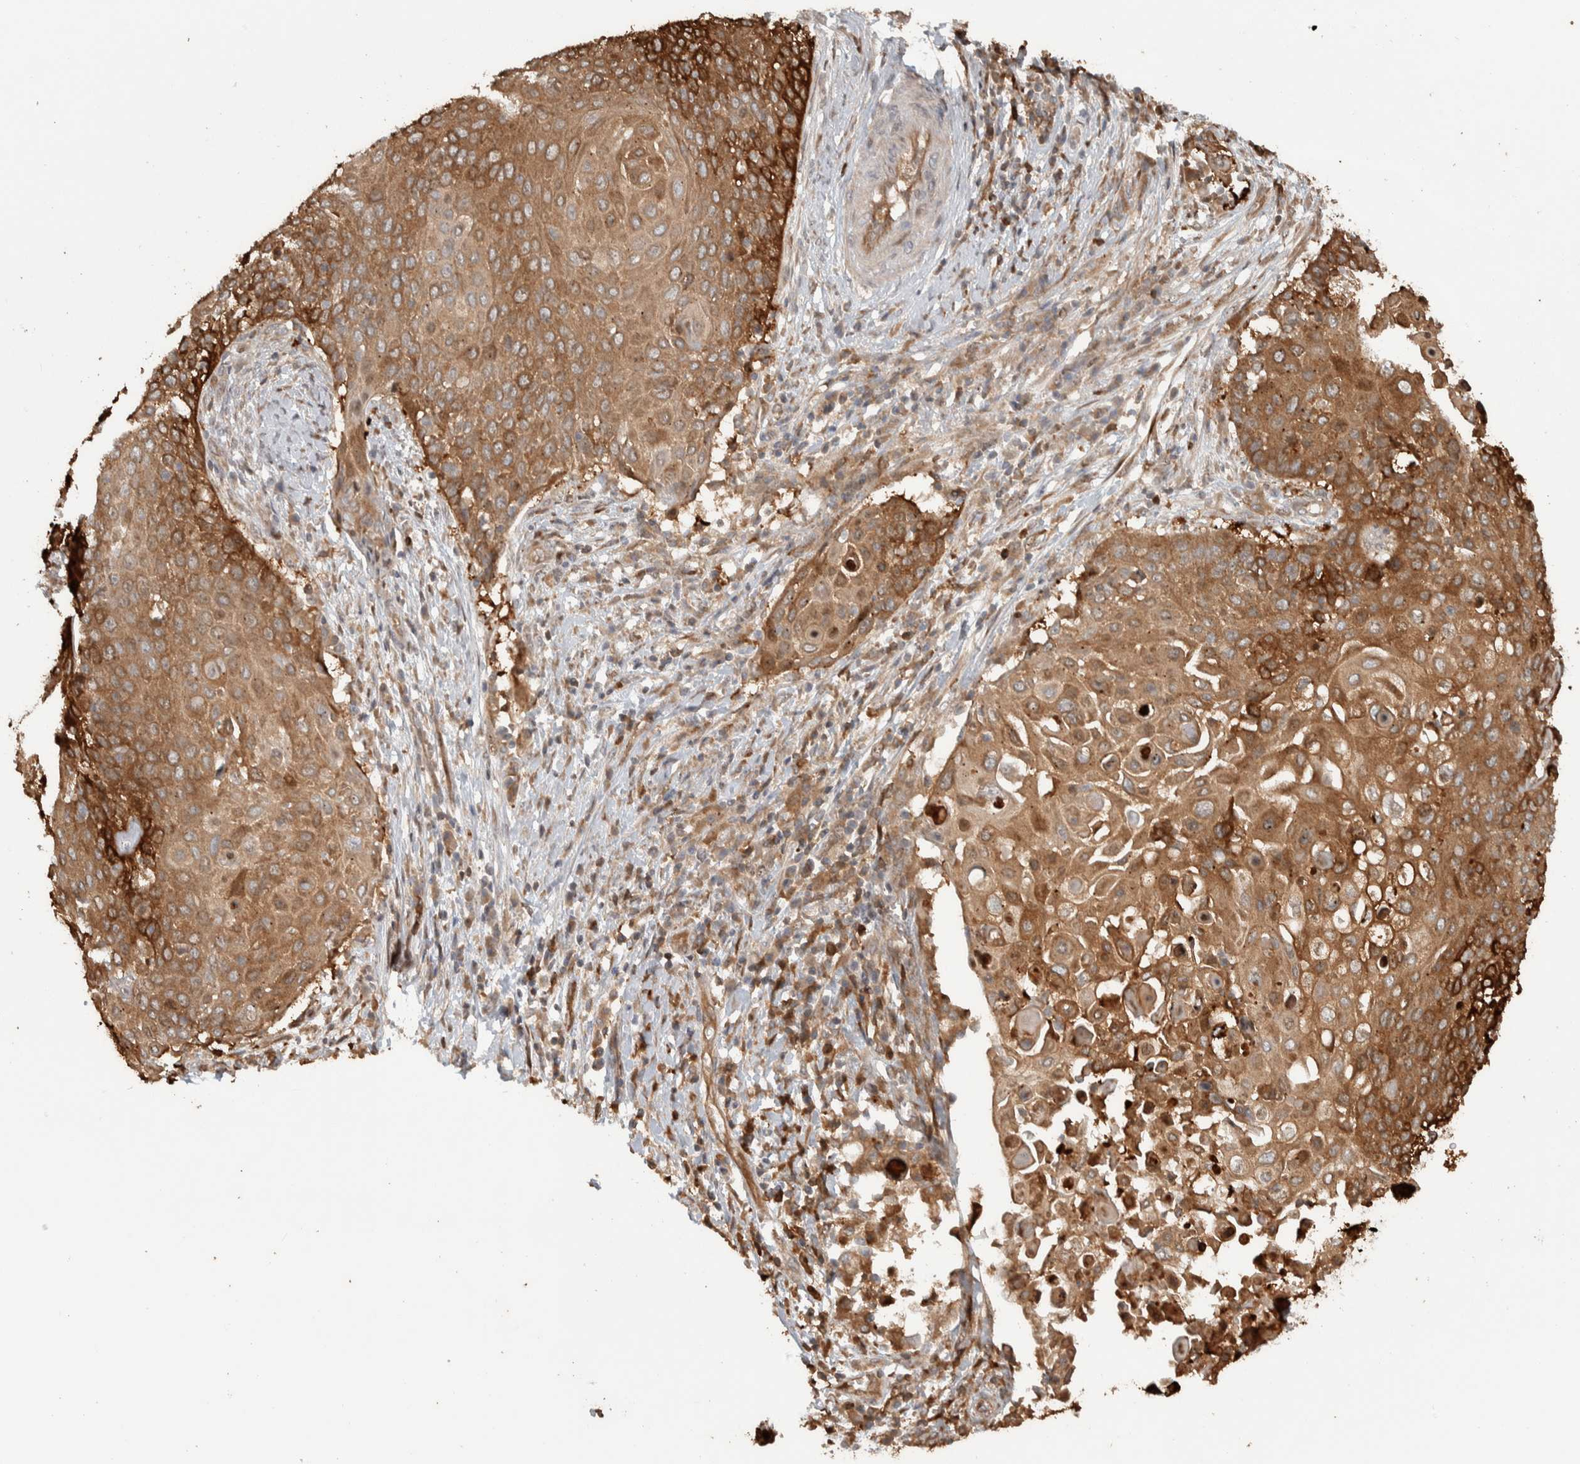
{"staining": {"intensity": "moderate", "quantity": ">75%", "location": "cytoplasmic/membranous"}, "tissue": "cervical cancer", "cell_type": "Tumor cells", "image_type": "cancer", "snomed": [{"axis": "morphology", "description": "Squamous cell carcinoma, NOS"}, {"axis": "topography", "description": "Cervix"}], "caption": "Brown immunohistochemical staining in squamous cell carcinoma (cervical) exhibits moderate cytoplasmic/membranous positivity in about >75% of tumor cells.", "gene": "CNTROB", "patient": {"sex": "female", "age": 39}}